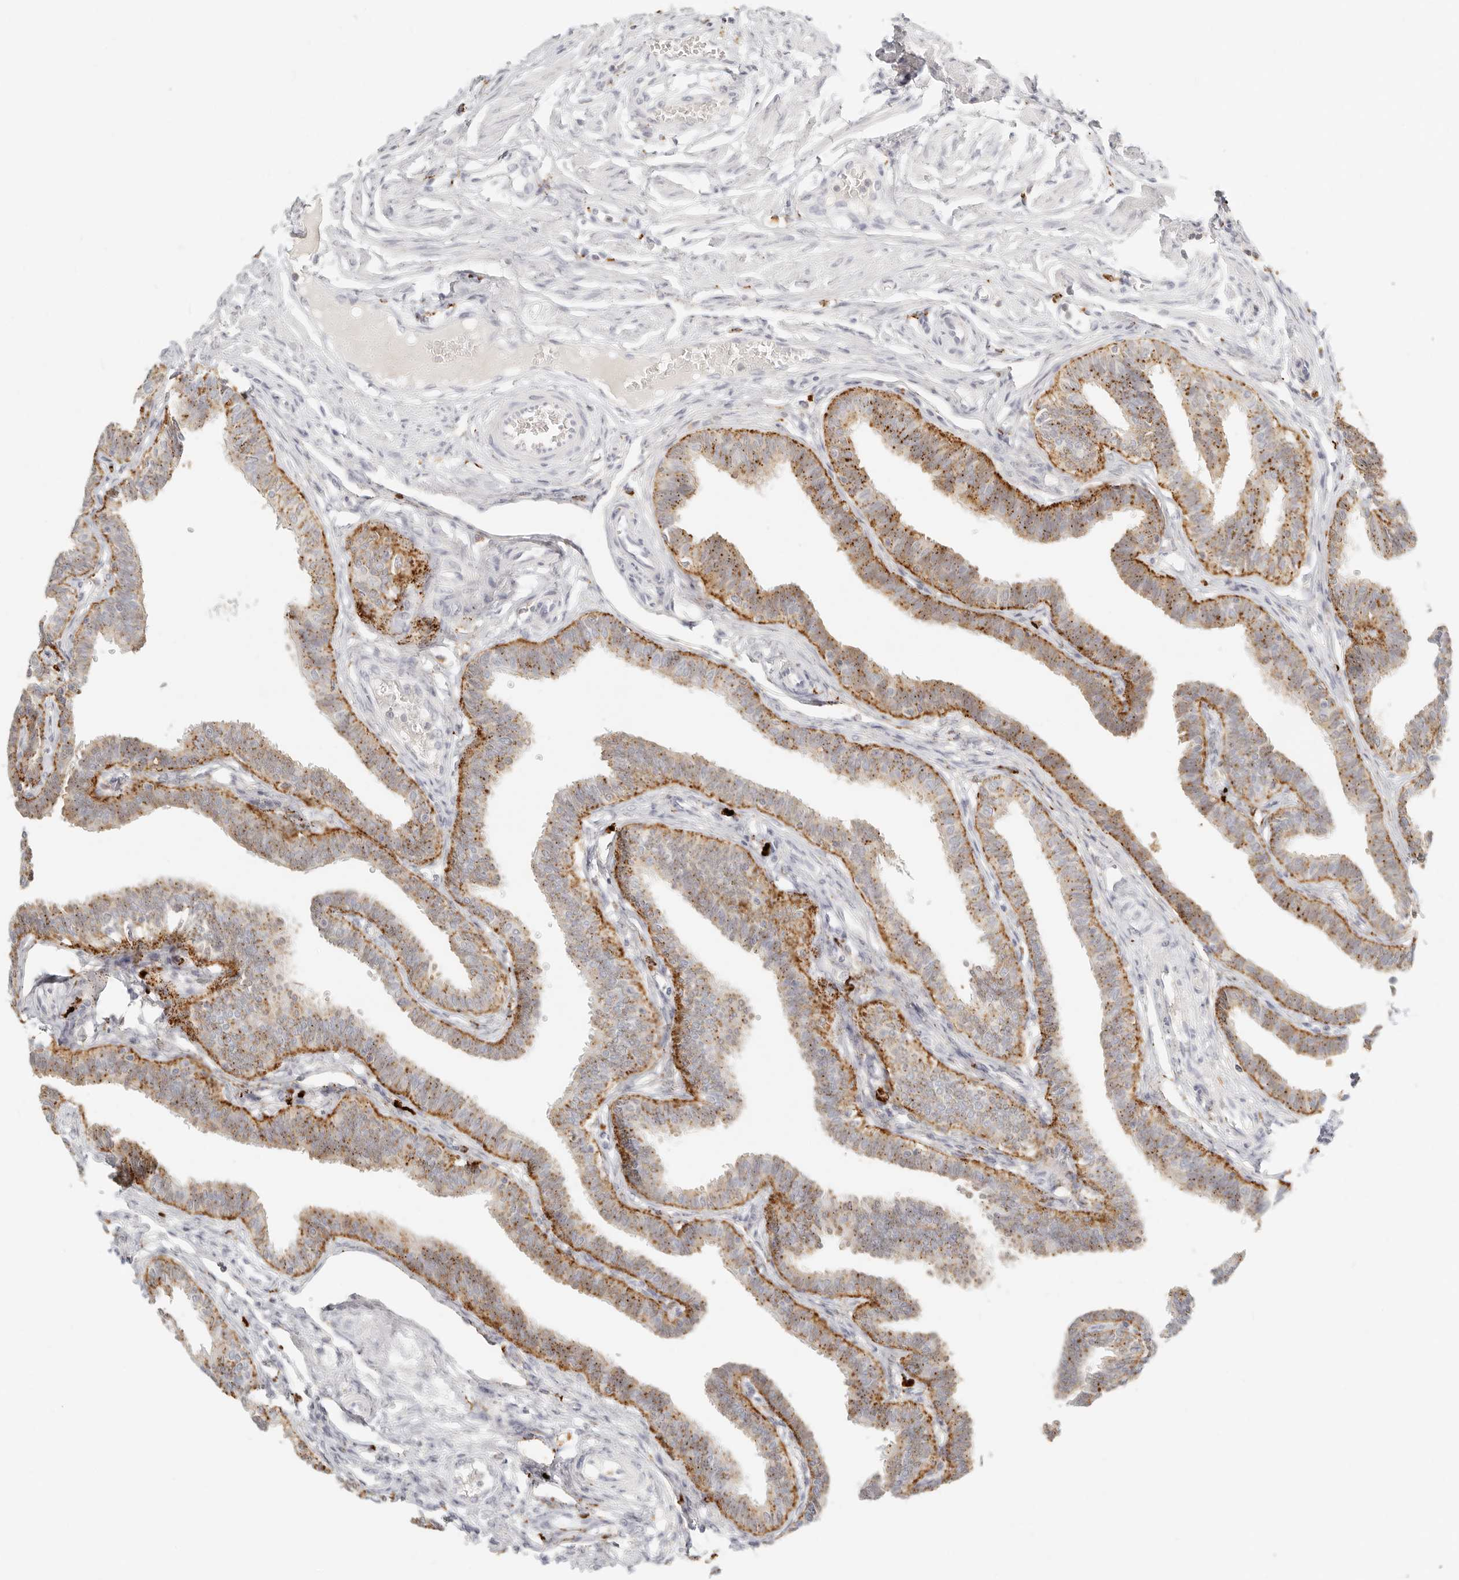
{"staining": {"intensity": "moderate", "quantity": ">75%", "location": "cytoplasmic/membranous"}, "tissue": "fallopian tube", "cell_type": "Glandular cells", "image_type": "normal", "snomed": [{"axis": "morphology", "description": "Normal tissue, NOS"}, {"axis": "topography", "description": "Fallopian tube"}, {"axis": "topography", "description": "Ovary"}], "caption": "IHC histopathology image of benign fallopian tube: fallopian tube stained using IHC shows medium levels of moderate protein expression localized specifically in the cytoplasmic/membranous of glandular cells, appearing as a cytoplasmic/membranous brown color.", "gene": "RNASET2", "patient": {"sex": "female", "age": 23}}